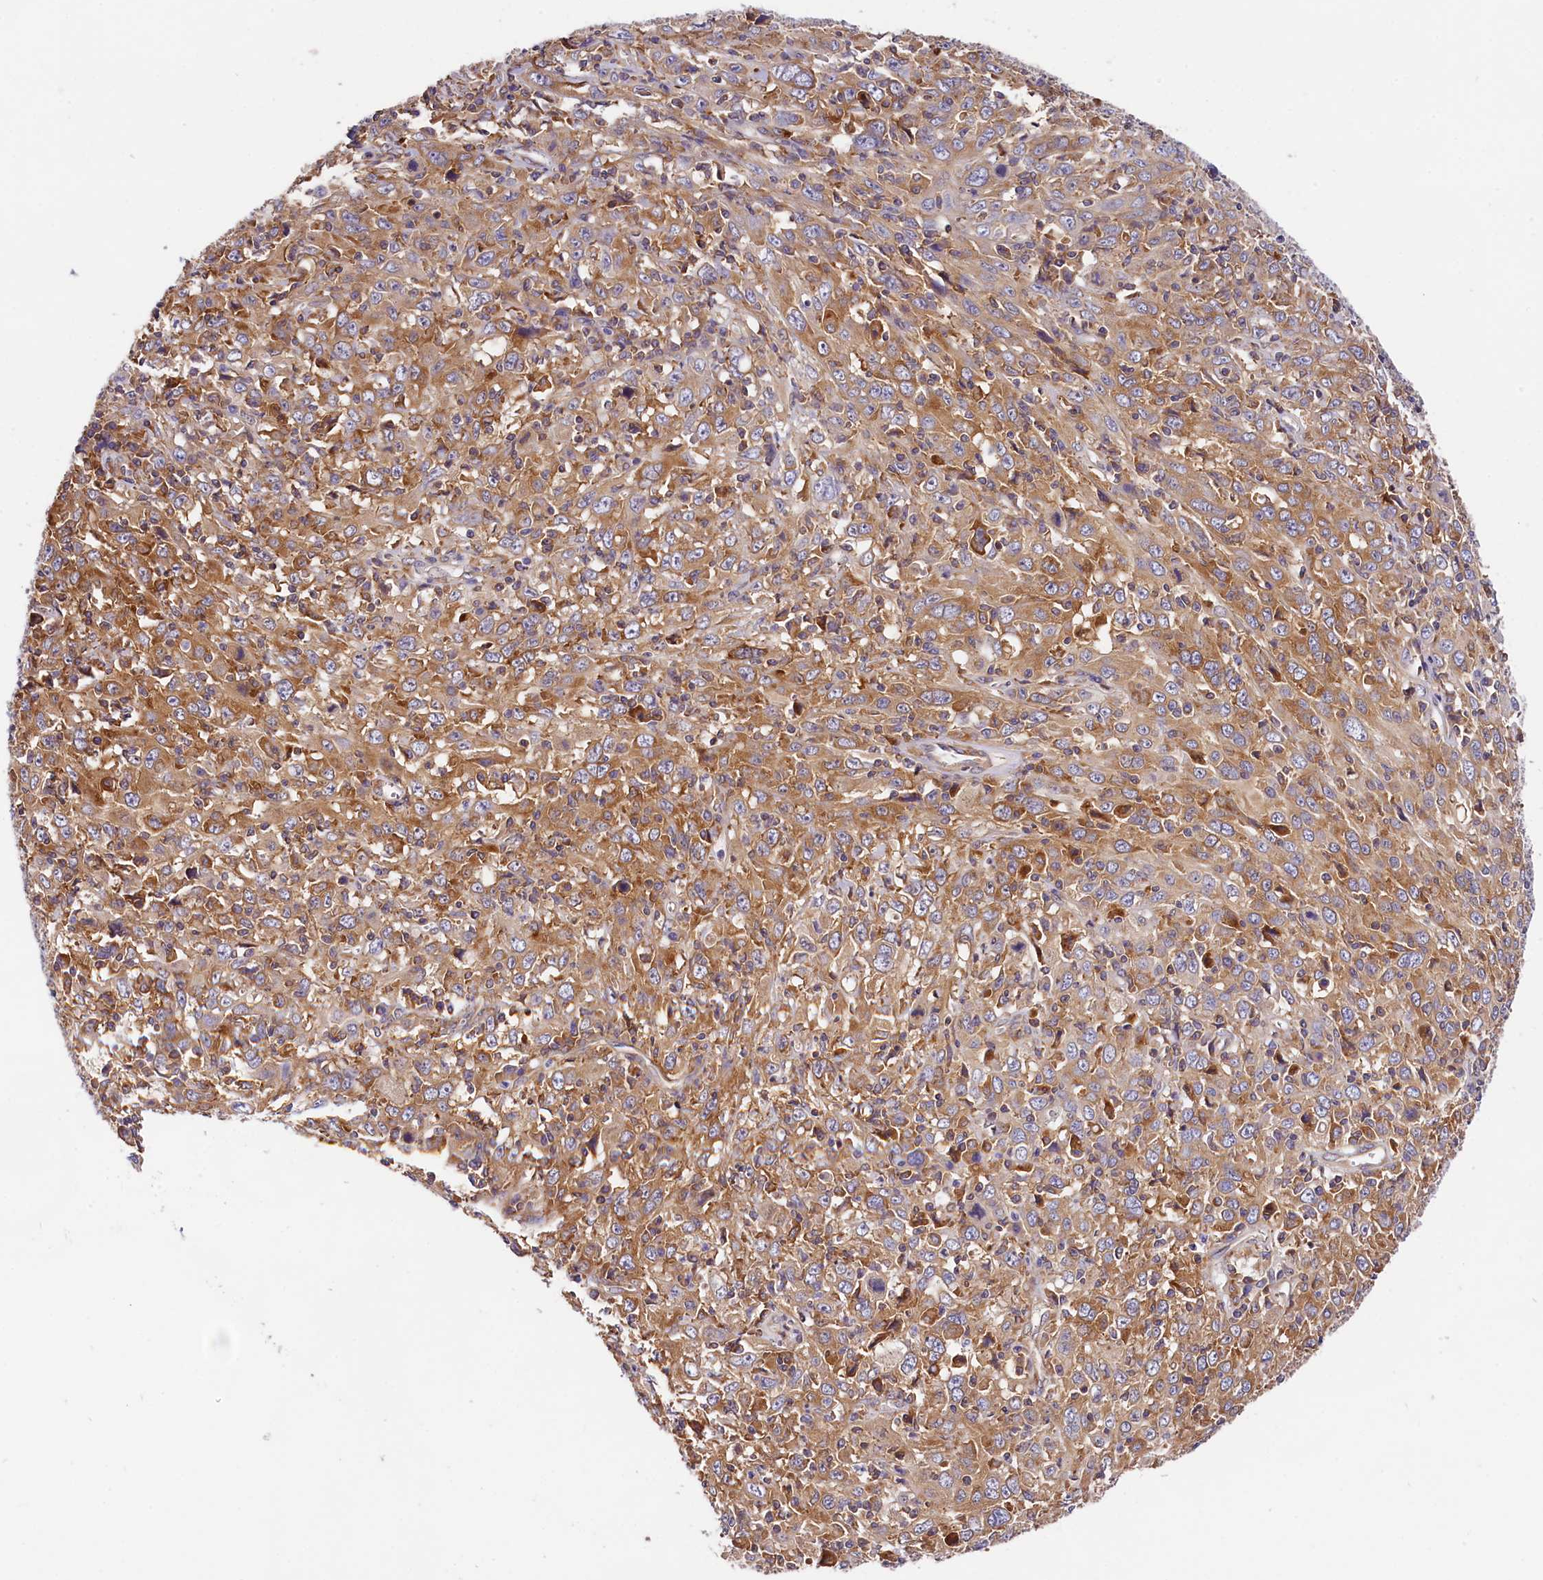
{"staining": {"intensity": "moderate", "quantity": ">75%", "location": "cytoplasmic/membranous"}, "tissue": "cervical cancer", "cell_type": "Tumor cells", "image_type": "cancer", "snomed": [{"axis": "morphology", "description": "Squamous cell carcinoma, NOS"}, {"axis": "topography", "description": "Cervix"}], "caption": "Cervical squamous cell carcinoma stained for a protein (brown) displays moderate cytoplasmic/membranous positive positivity in about >75% of tumor cells.", "gene": "OAS3", "patient": {"sex": "female", "age": 46}}